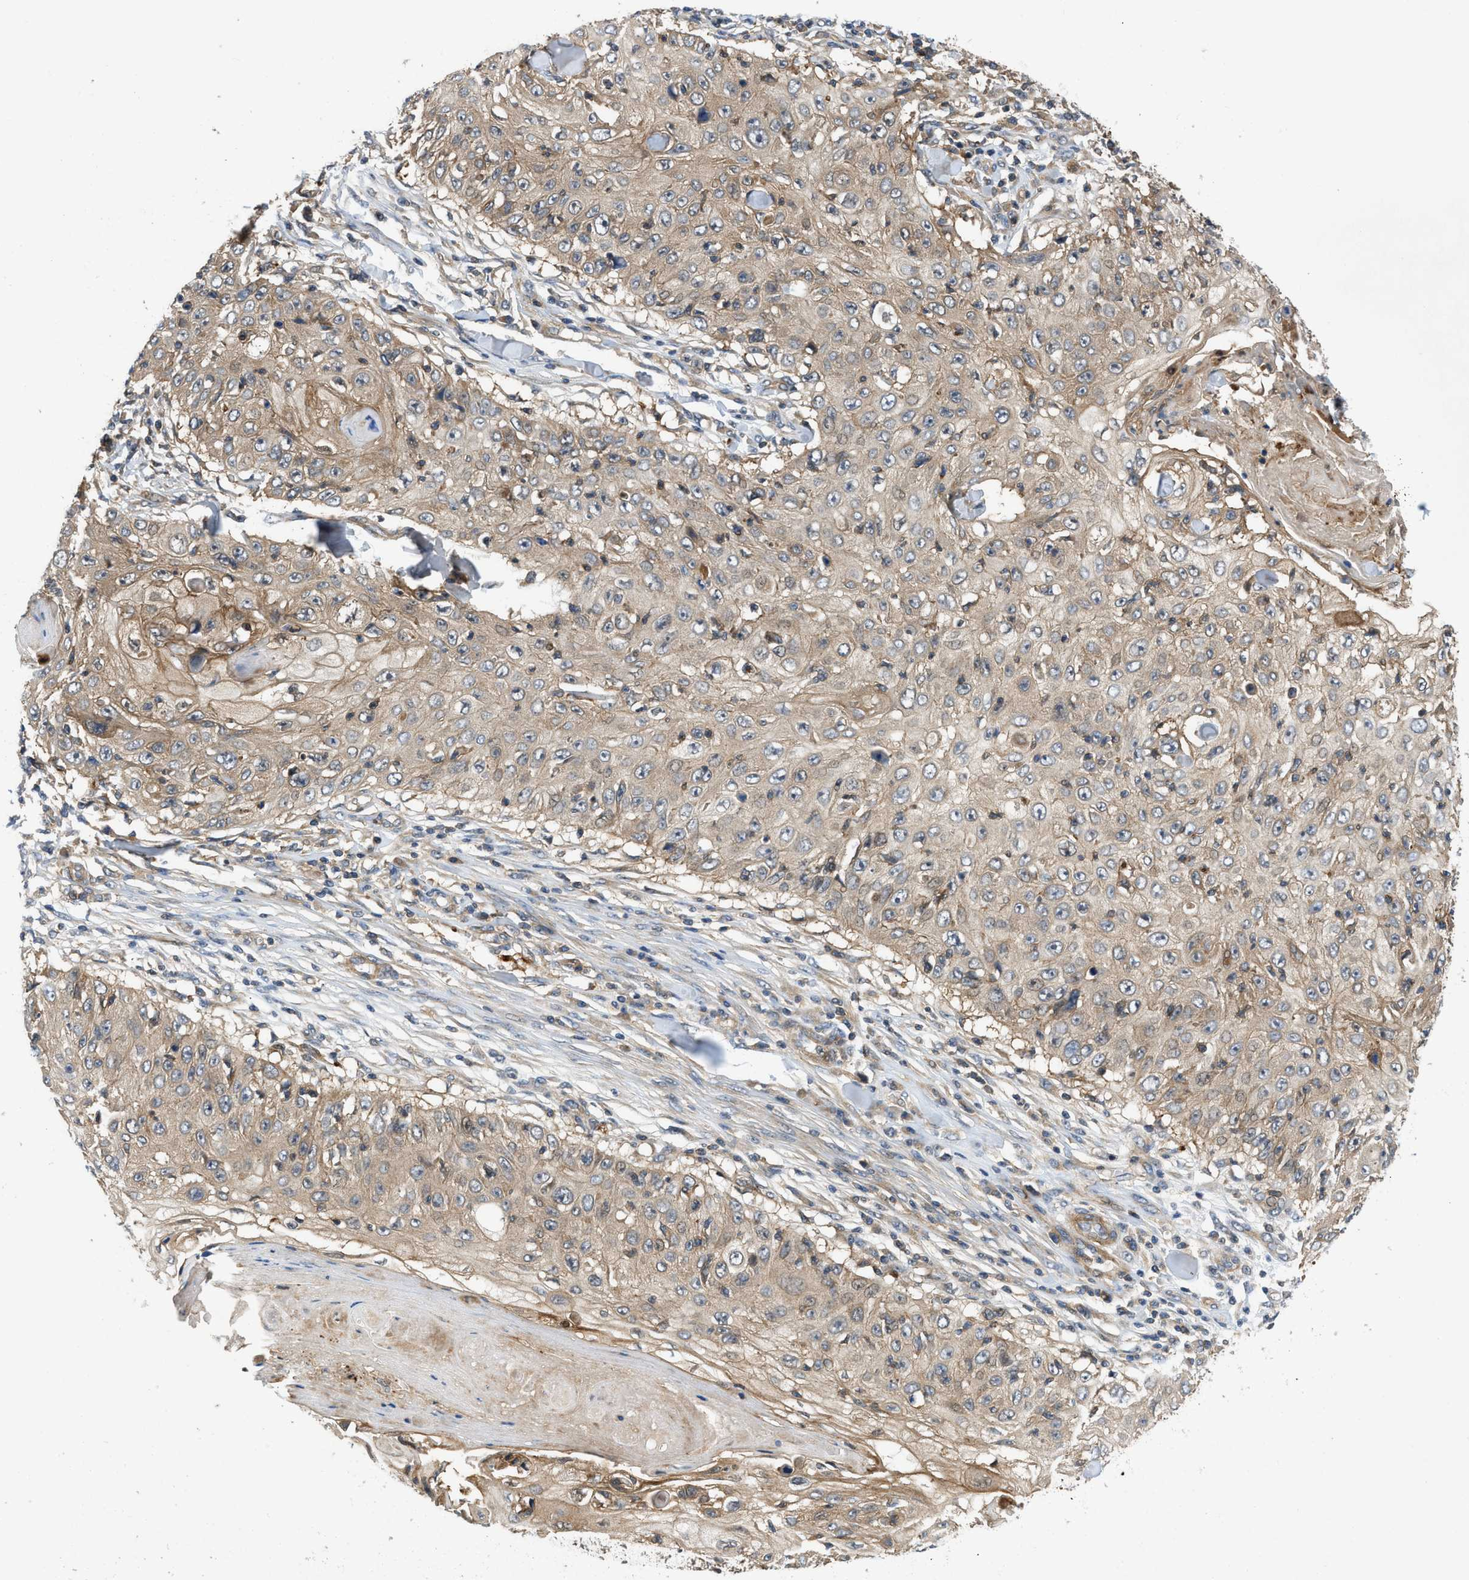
{"staining": {"intensity": "weak", "quantity": ">75%", "location": "cytoplasmic/membranous"}, "tissue": "skin cancer", "cell_type": "Tumor cells", "image_type": "cancer", "snomed": [{"axis": "morphology", "description": "Squamous cell carcinoma, NOS"}, {"axis": "topography", "description": "Skin"}], "caption": "Immunohistochemical staining of human skin squamous cell carcinoma demonstrates weak cytoplasmic/membranous protein positivity in approximately >75% of tumor cells. (DAB (3,3'-diaminobenzidine) = brown stain, brightfield microscopy at high magnification).", "gene": "GPR31", "patient": {"sex": "male", "age": 86}}